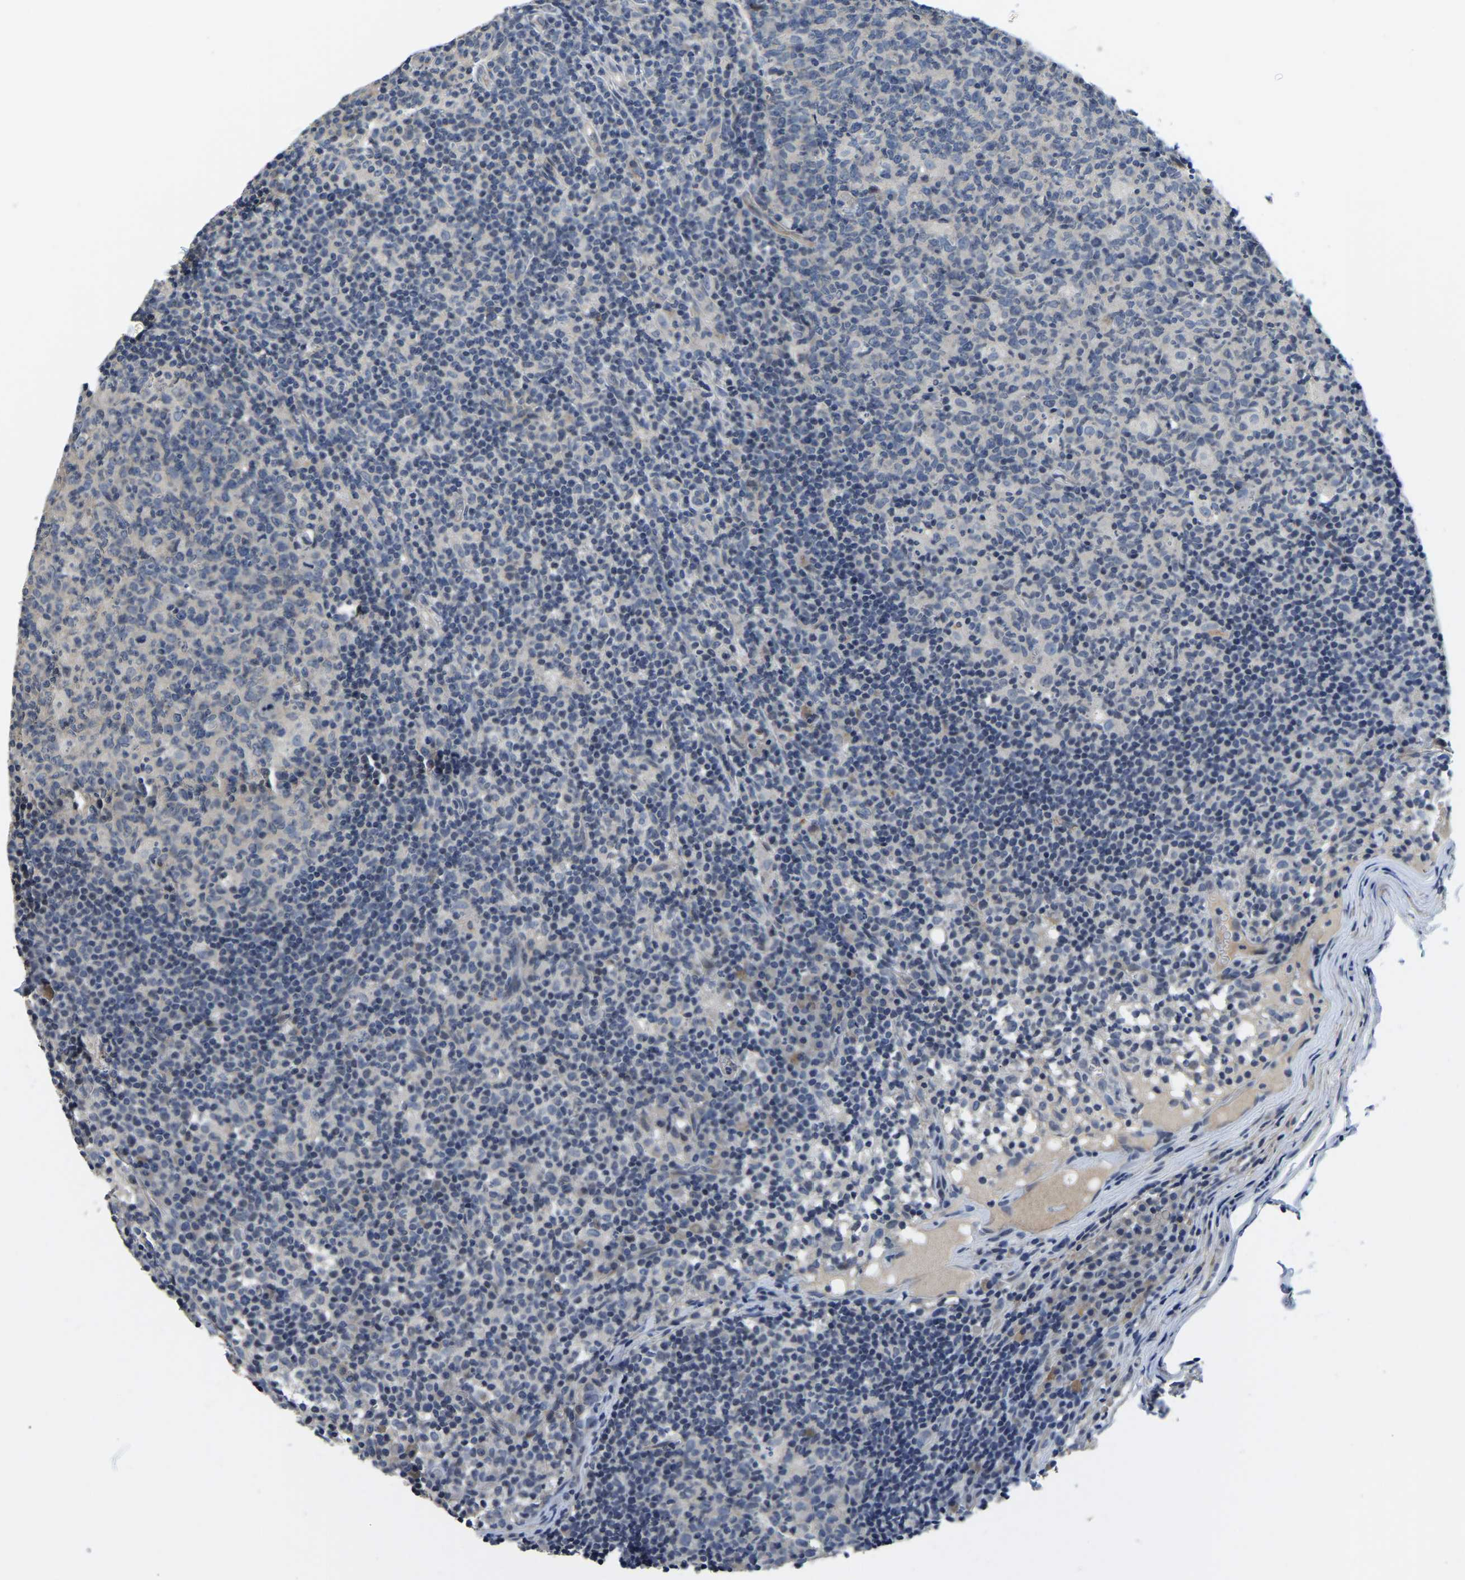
{"staining": {"intensity": "negative", "quantity": "none", "location": "none"}, "tissue": "lymph node", "cell_type": "Germinal center cells", "image_type": "normal", "snomed": [{"axis": "morphology", "description": "Normal tissue, NOS"}, {"axis": "morphology", "description": "Inflammation, NOS"}, {"axis": "topography", "description": "Lymph node"}], "caption": "Immunohistochemical staining of benign human lymph node displays no significant staining in germinal center cells. Brightfield microscopy of immunohistochemistry stained with DAB (brown) and hematoxylin (blue), captured at high magnification.", "gene": "ITGA2", "patient": {"sex": "male", "age": 55}}